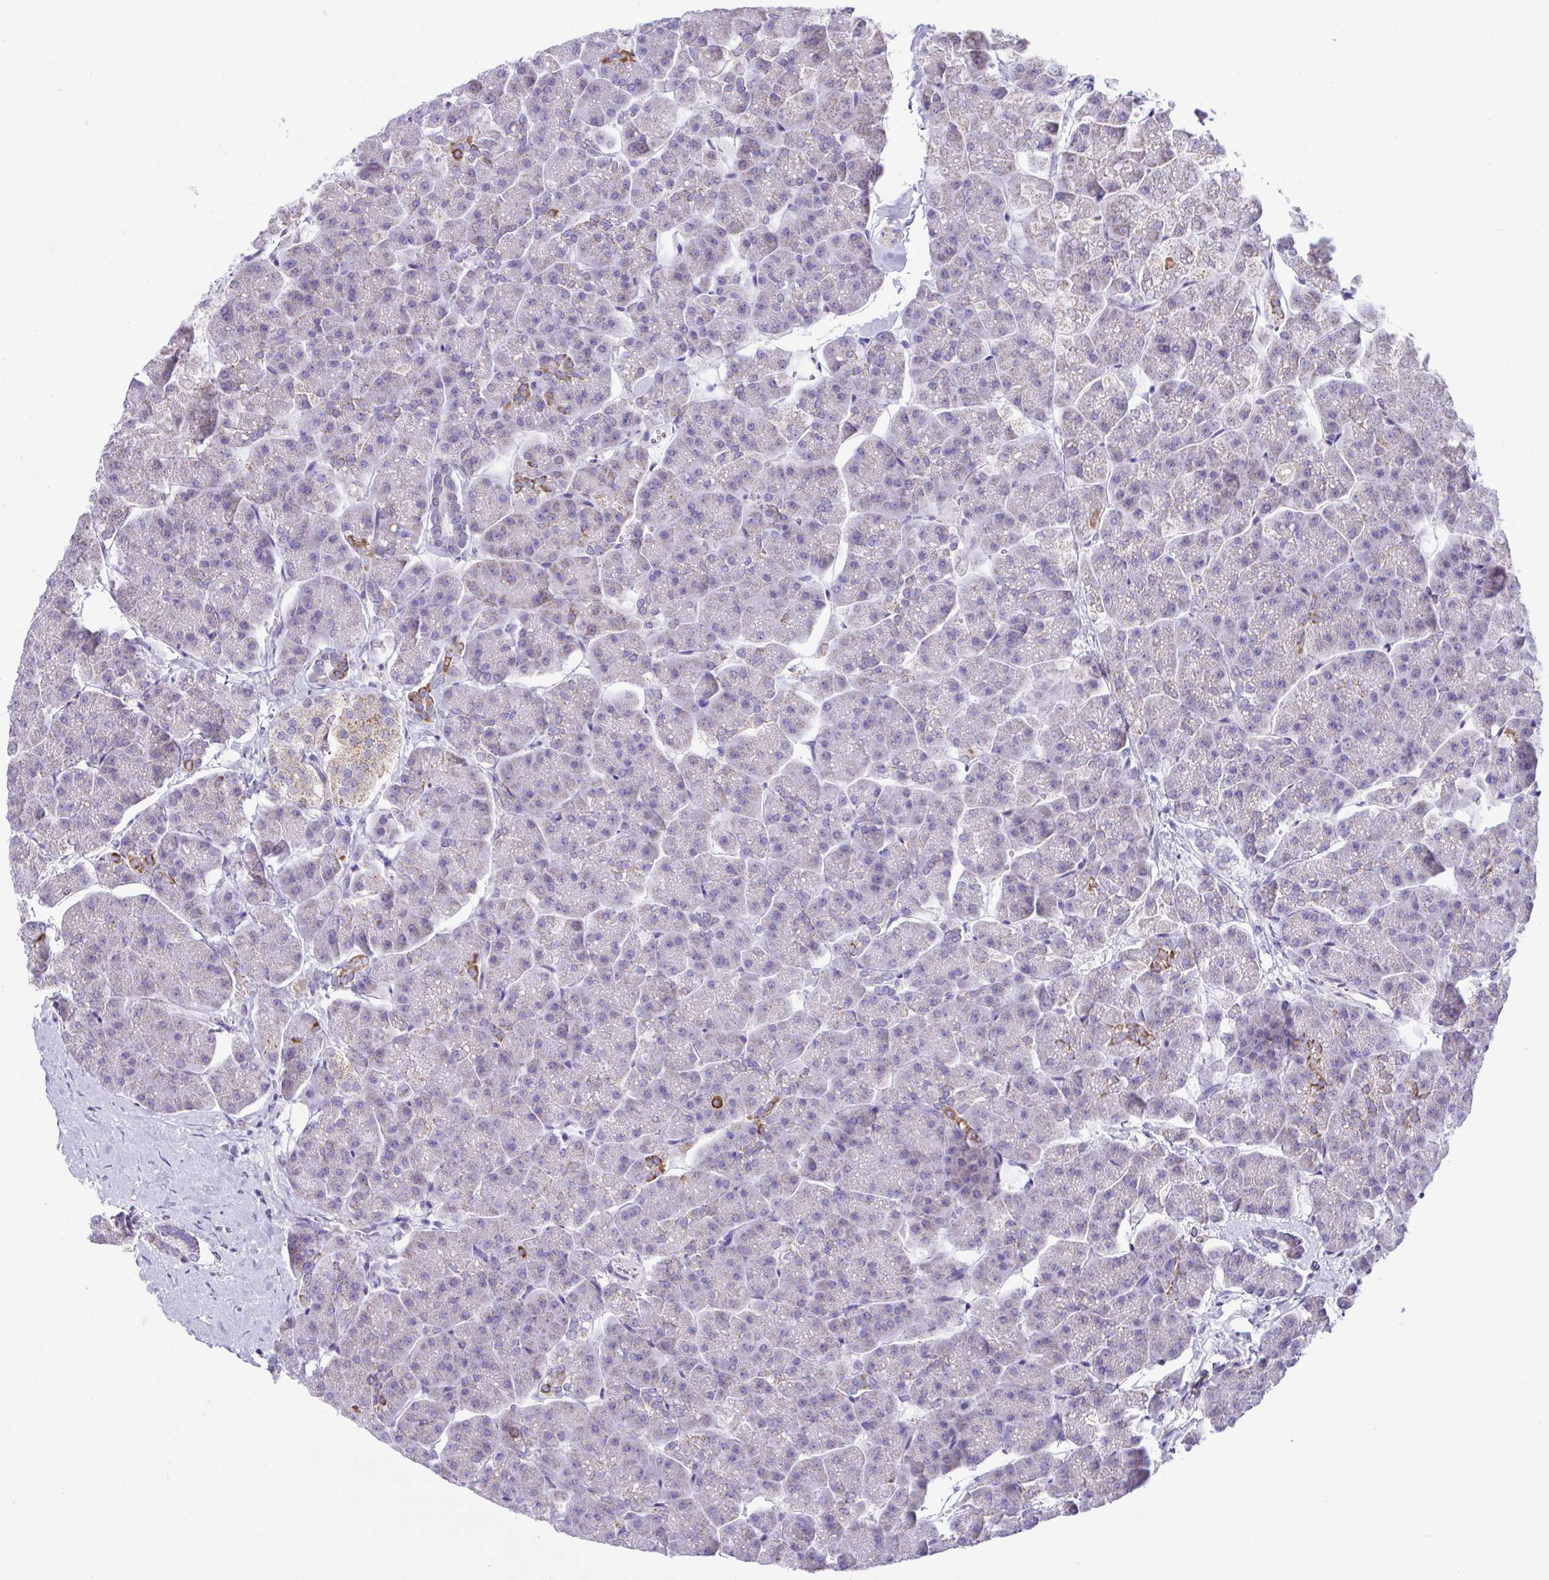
{"staining": {"intensity": "strong", "quantity": "<25%", "location": "cytoplasmic/membranous"}, "tissue": "pancreas", "cell_type": "Exocrine glandular cells", "image_type": "normal", "snomed": [{"axis": "morphology", "description": "Normal tissue, NOS"}, {"axis": "topography", "description": "Pancreas"}, {"axis": "topography", "description": "Peripheral nerve tissue"}], "caption": "A high-resolution micrograph shows immunohistochemistry staining of benign pancreas, which demonstrates strong cytoplasmic/membranous expression in approximately <25% of exocrine glandular cells. (DAB = brown stain, brightfield microscopy at high magnification).", "gene": "NLRP8", "patient": {"sex": "male", "age": 54}}